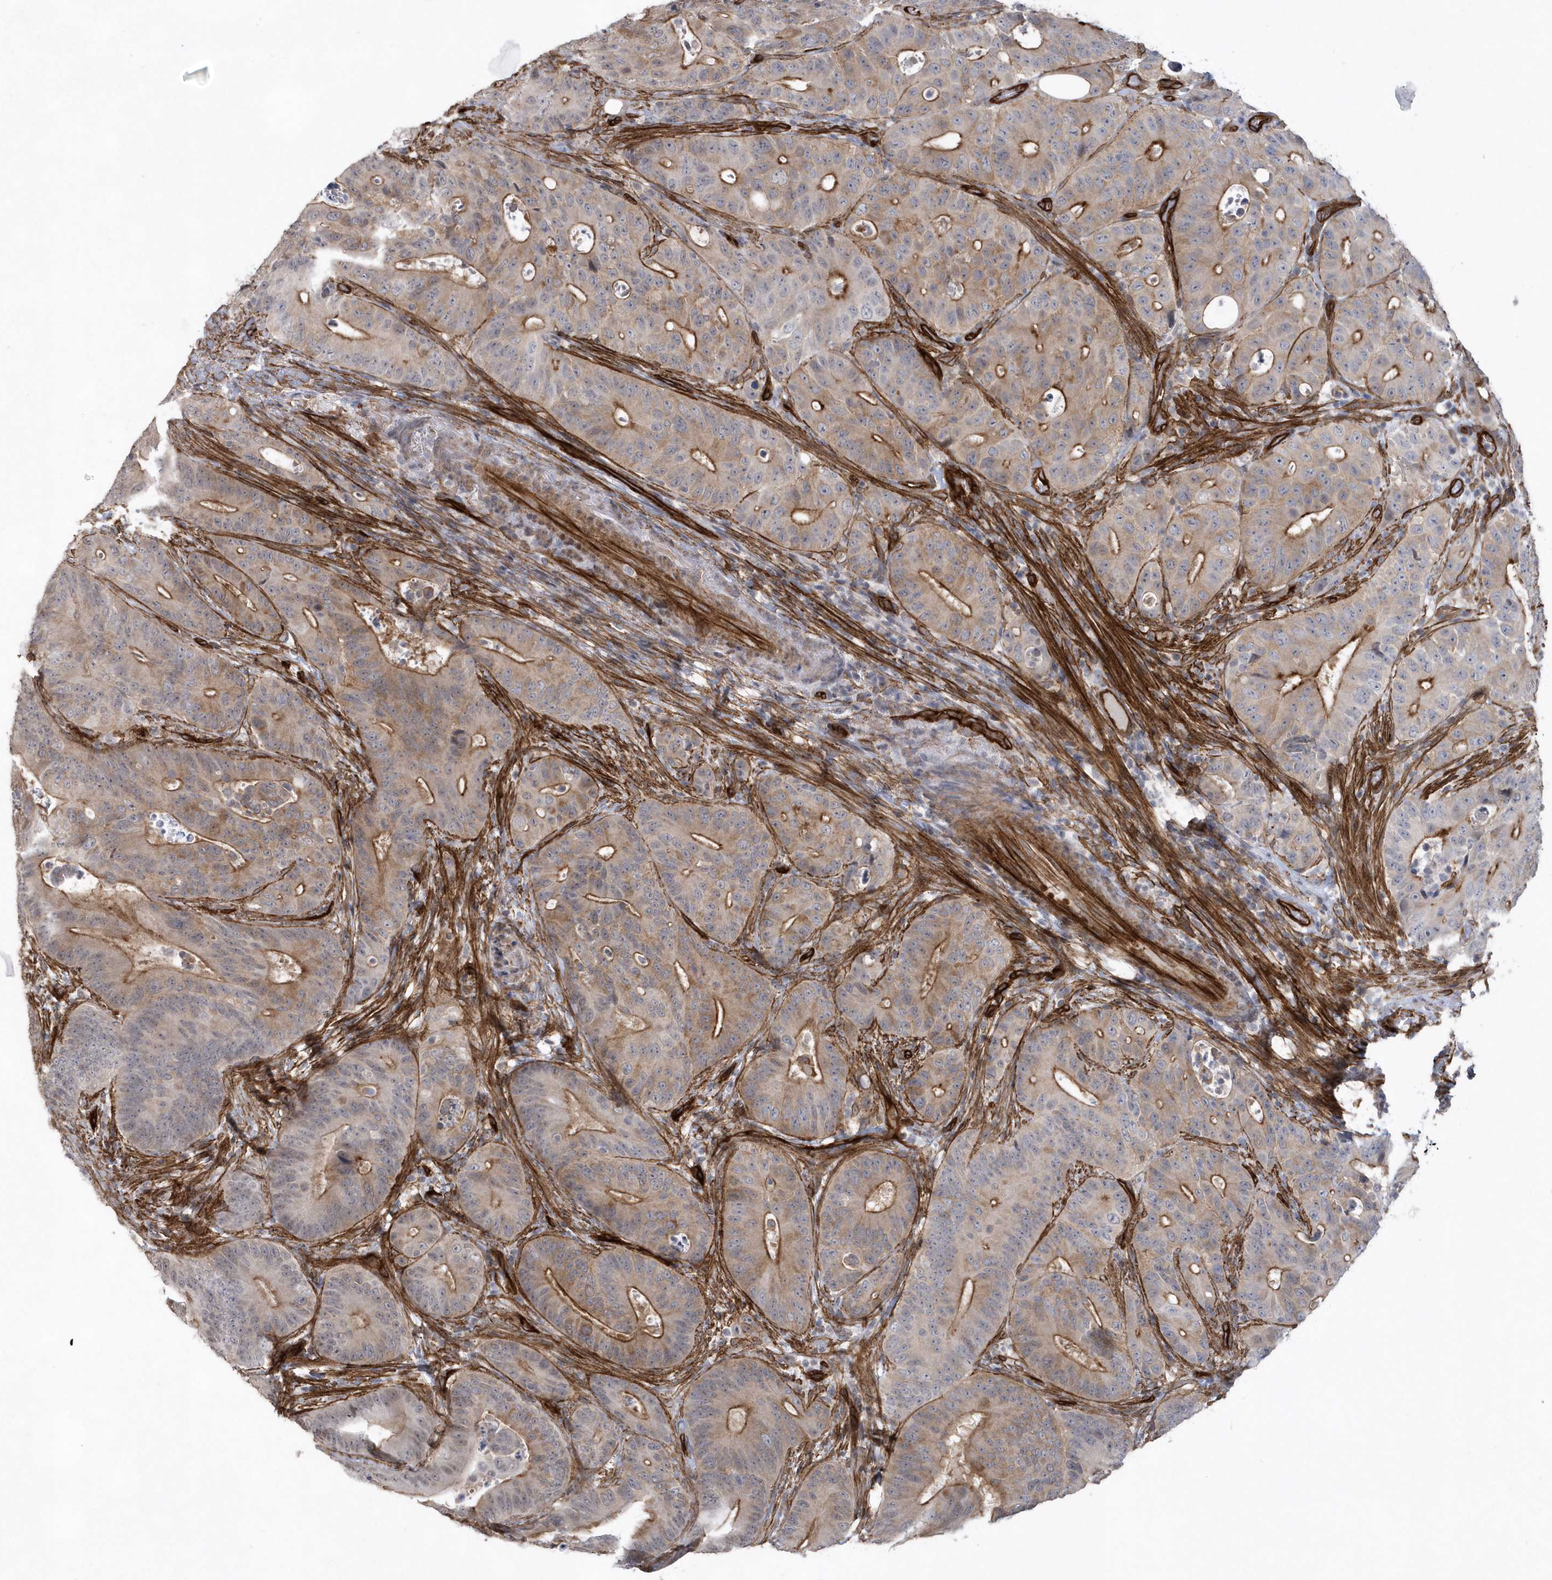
{"staining": {"intensity": "moderate", "quantity": "25%-75%", "location": "cytoplasmic/membranous"}, "tissue": "colorectal cancer", "cell_type": "Tumor cells", "image_type": "cancer", "snomed": [{"axis": "morphology", "description": "Adenocarcinoma, NOS"}, {"axis": "topography", "description": "Colon"}], "caption": "The photomicrograph exhibits staining of adenocarcinoma (colorectal), revealing moderate cytoplasmic/membranous protein staining (brown color) within tumor cells. The protein is shown in brown color, while the nuclei are stained blue.", "gene": "RAI14", "patient": {"sex": "male", "age": 83}}